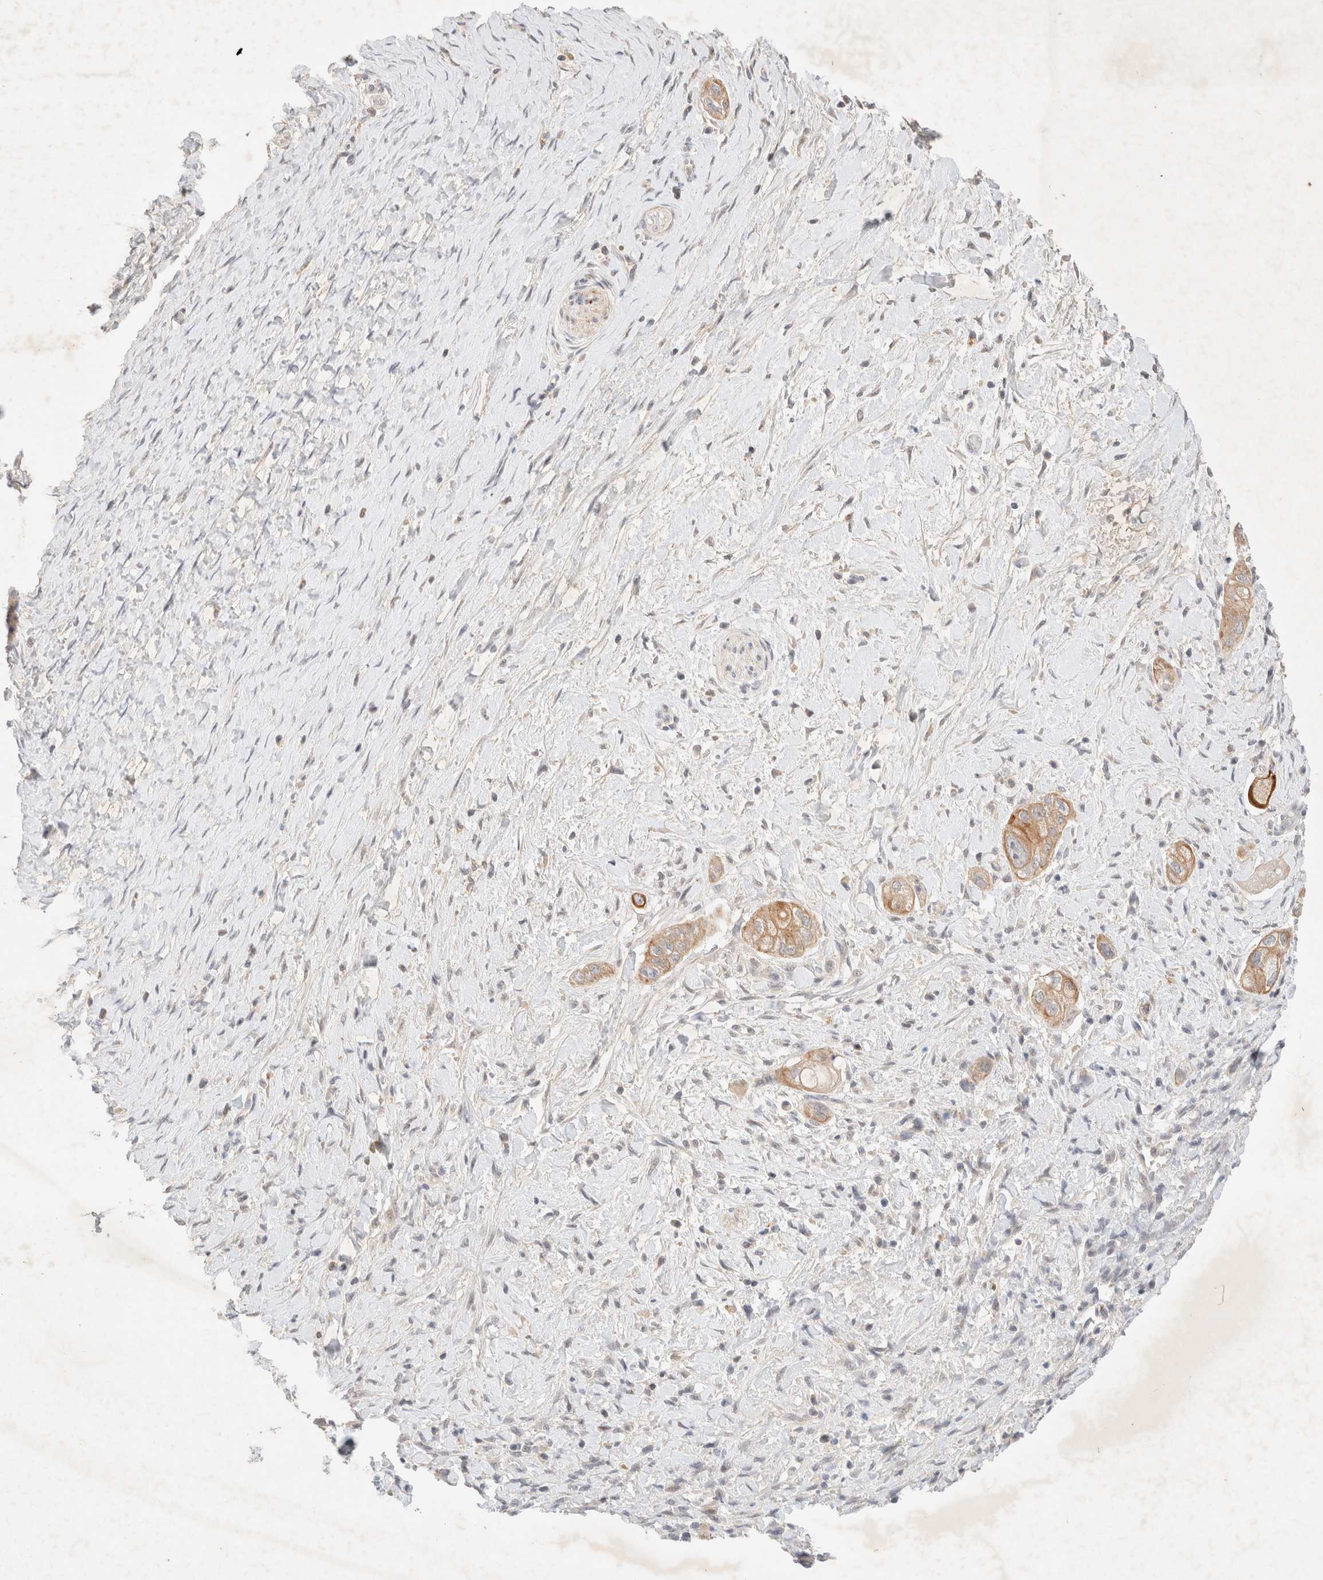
{"staining": {"intensity": "moderate", "quantity": ">75%", "location": "cytoplasmic/membranous"}, "tissue": "pancreatic cancer", "cell_type": "Tumor cells", "image_type": "cancer", "snomed": [{"axis": "morphology", "description": "Adenocarcinoma, NOS"}, {"axis": "topography", "description": "Pancreas"}], "caption": "Tumor cells exhibit medium levels of moderate cytoplasmic/membranous expression in about >75% of cells in pancreatic adenocarcinoma.", "gene": "SGSM2", "patient": {"sex": "male", "age": 58}}